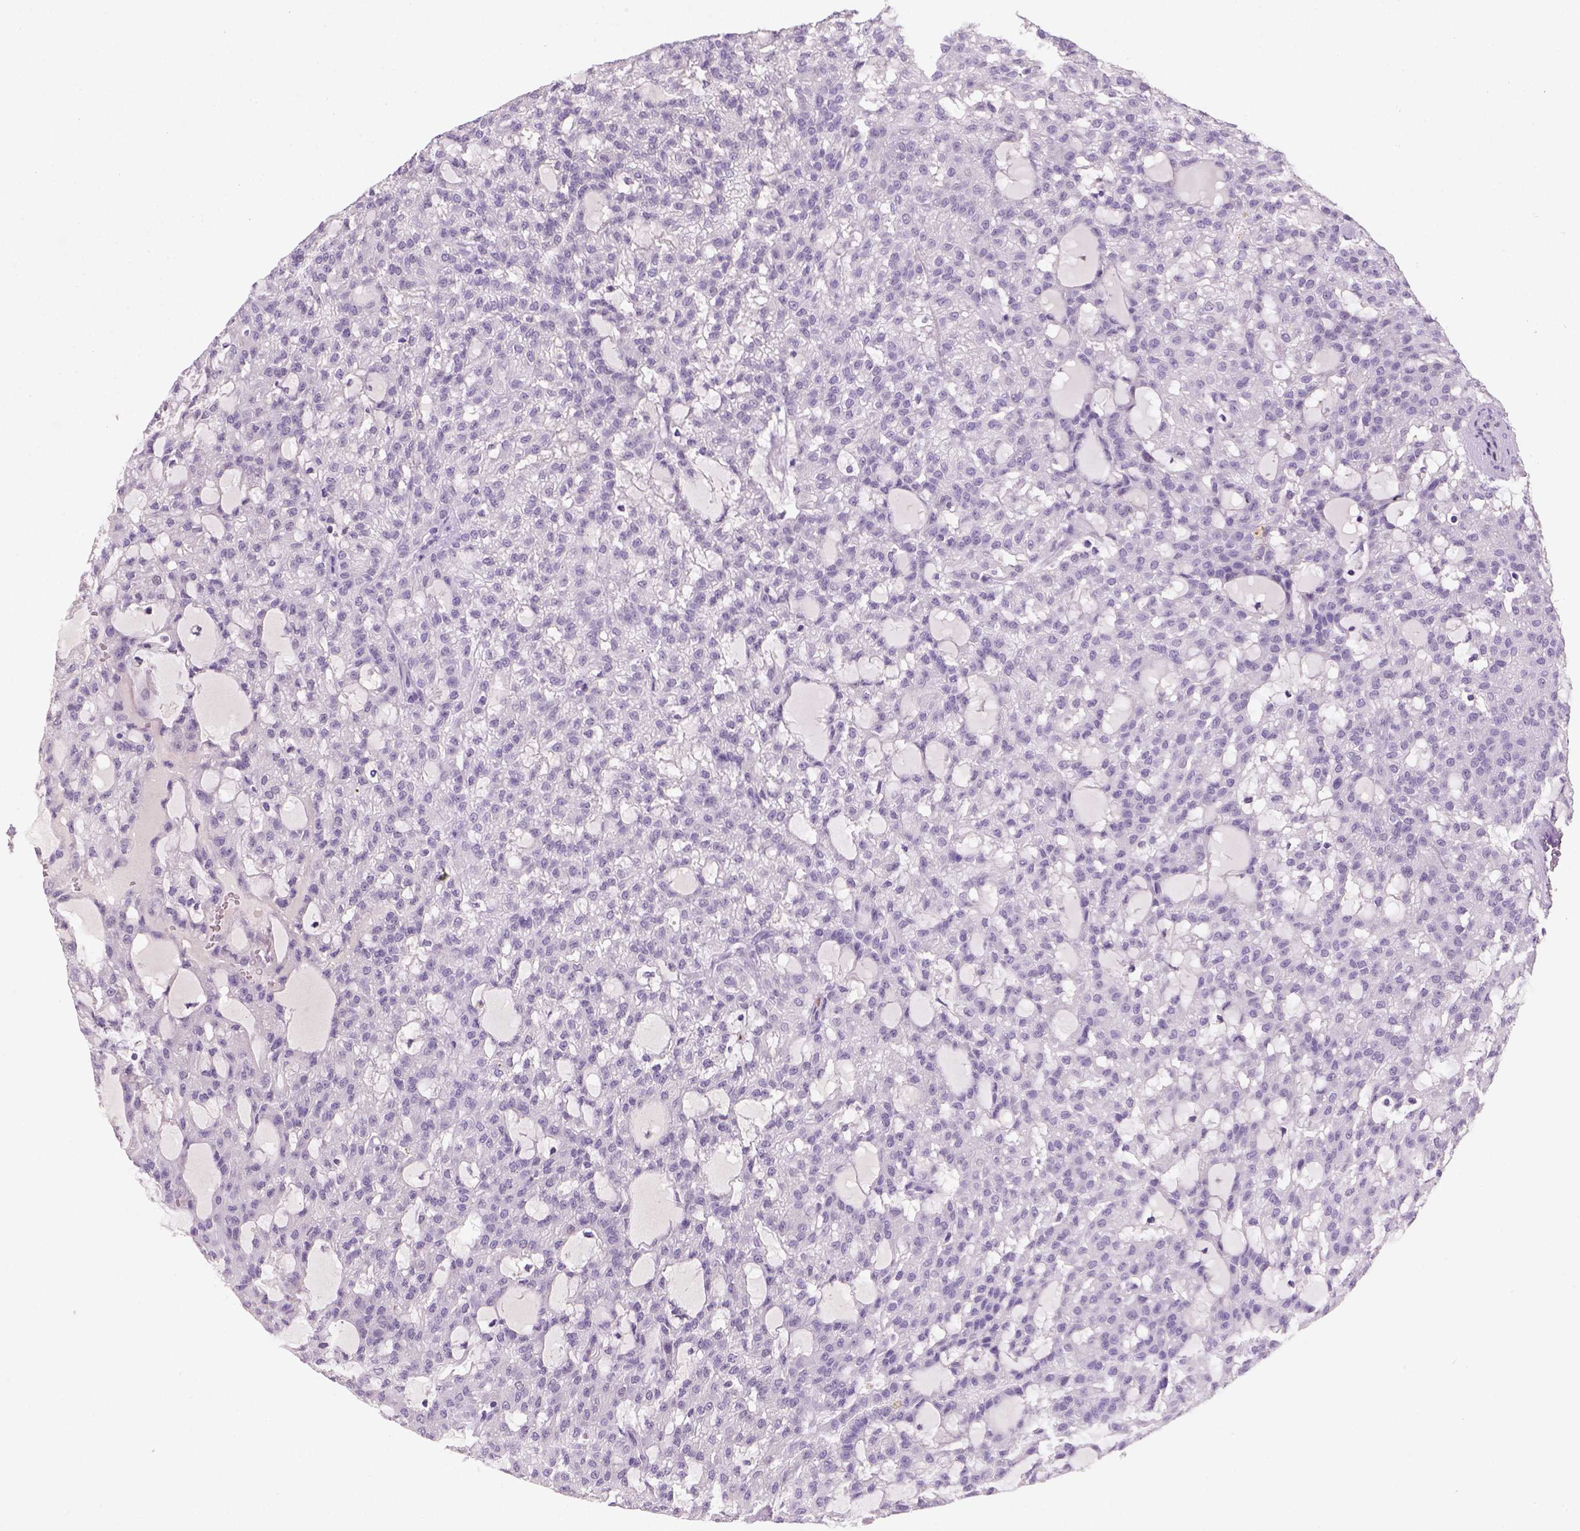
{"staining": {"intensity": "negative", "quantity": "none", "location": "none"}, "tissue": "renal cancer", "cell_type": "Tumor cells", "image_type": "cancer", "snomed": [{"axis": "morphology", "description": "Adenocarcinoma, NOS"}, {"axis": "topography", "description": "Kidney"}], "caption": "Human renal cancer (adenocarcinoma) stained for a protein using IHC shows no positivity in tumor cells.", "gene": "ZMAT4", "patient": {"sex": "male", "age": 63}}